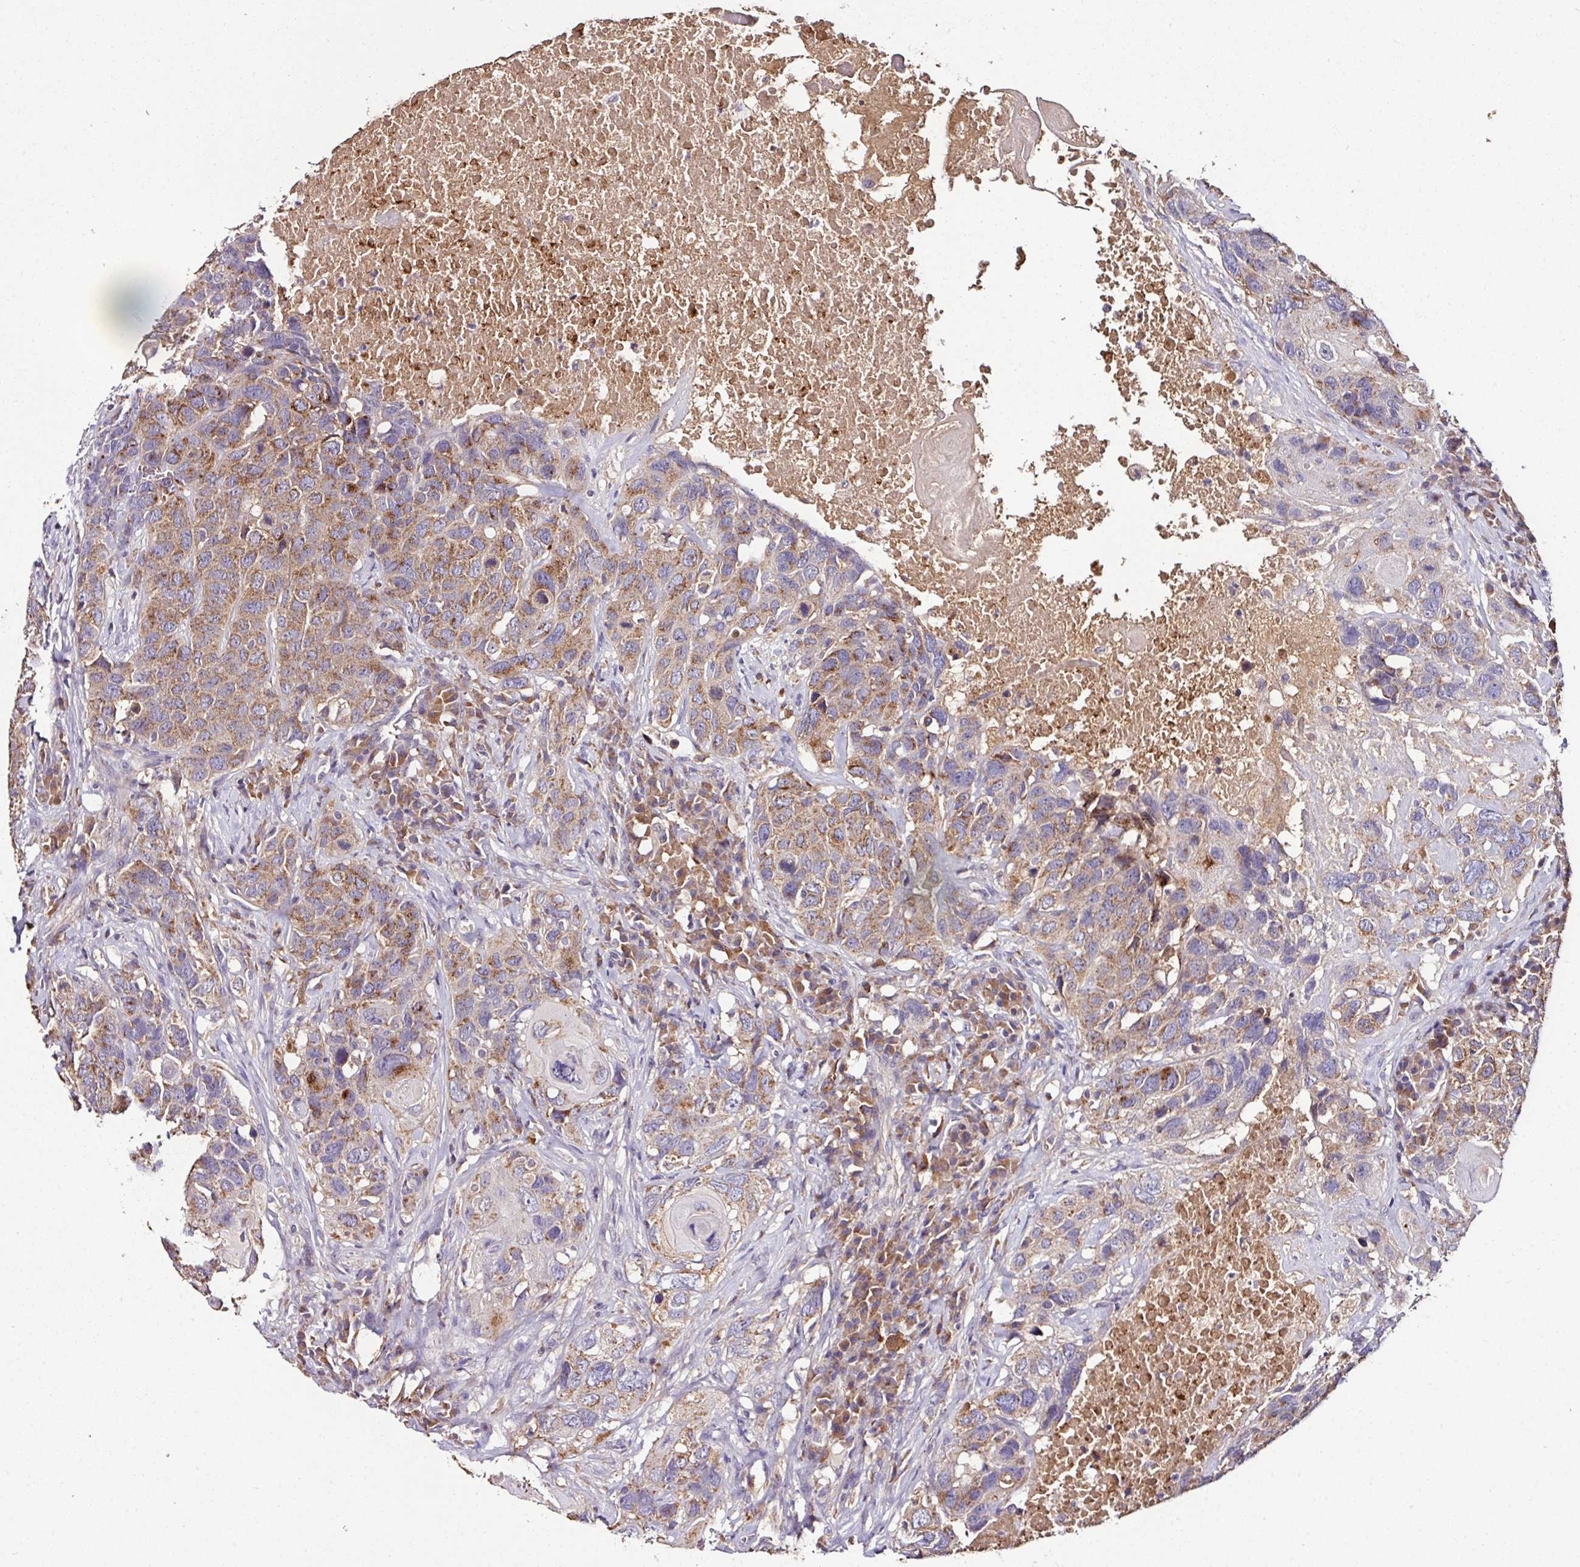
{"staining": {"intensity": "moderate", "quantity": ">75%", "location": "cytoplasmic/membranous"}, "tissue": "head and neck cancer", "cell_type": "Tumor cells", "image_type": "cancer", "snomed": [{"axis": "morphology", "description": "Squamous cell carcinoma, NOS"}, {"axis": "topography", "description": "Head-Neck"}], "caption": "A micrograph of head and neck cancer (squamous cell carcinoma) stained for a protein shows moderate cytoplasmic/membranous brown staining in tumor cells. The protein of interest is stained brown, and the nuclei are stained in blue (DAB (3,3'-diaminobenzidine) IHC with brightfield microscopy, high magnification).", "gene": "CPD", "patient": {"sex": "male", "age": 66}}